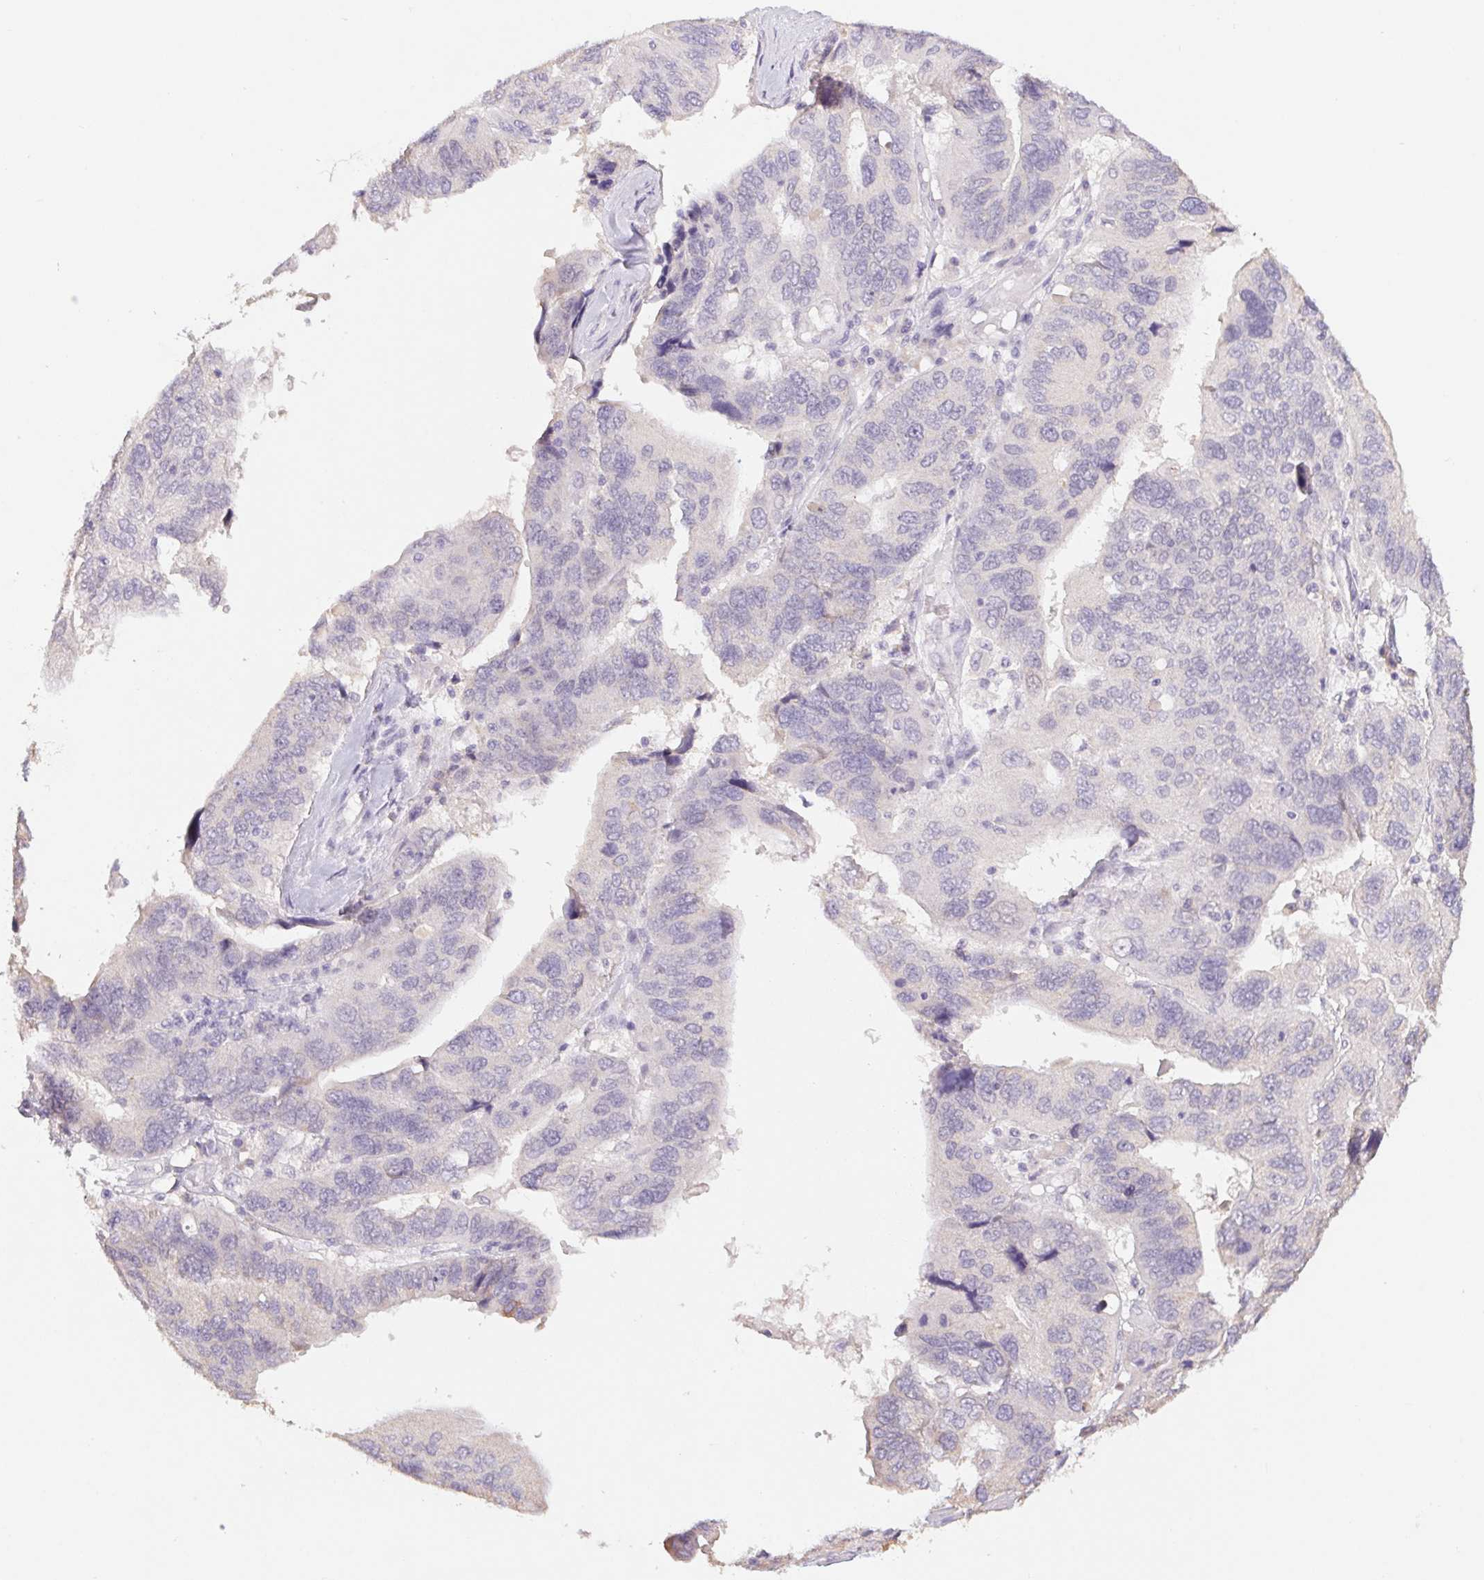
{"staining": {"intensity": "negative", "quantity": "none", "location": "none"}, "tissue": "ovarian cancer", "cell_type": "Tumor cells", "image_type": "cancer", "snomed": [{"axis": "morphology", "description": "Cystadenocarcinoma, serous, NOS"}, {"axis": "topography", "description": "Ovary"}], "caption": "The immunohistochemistry micrograph has no significant staining in tumor cells of ovarian serous cystadenocarcinoma tissue.", "gene": "PNMA8B", "patient": {"sex": "female", "age": 79}}